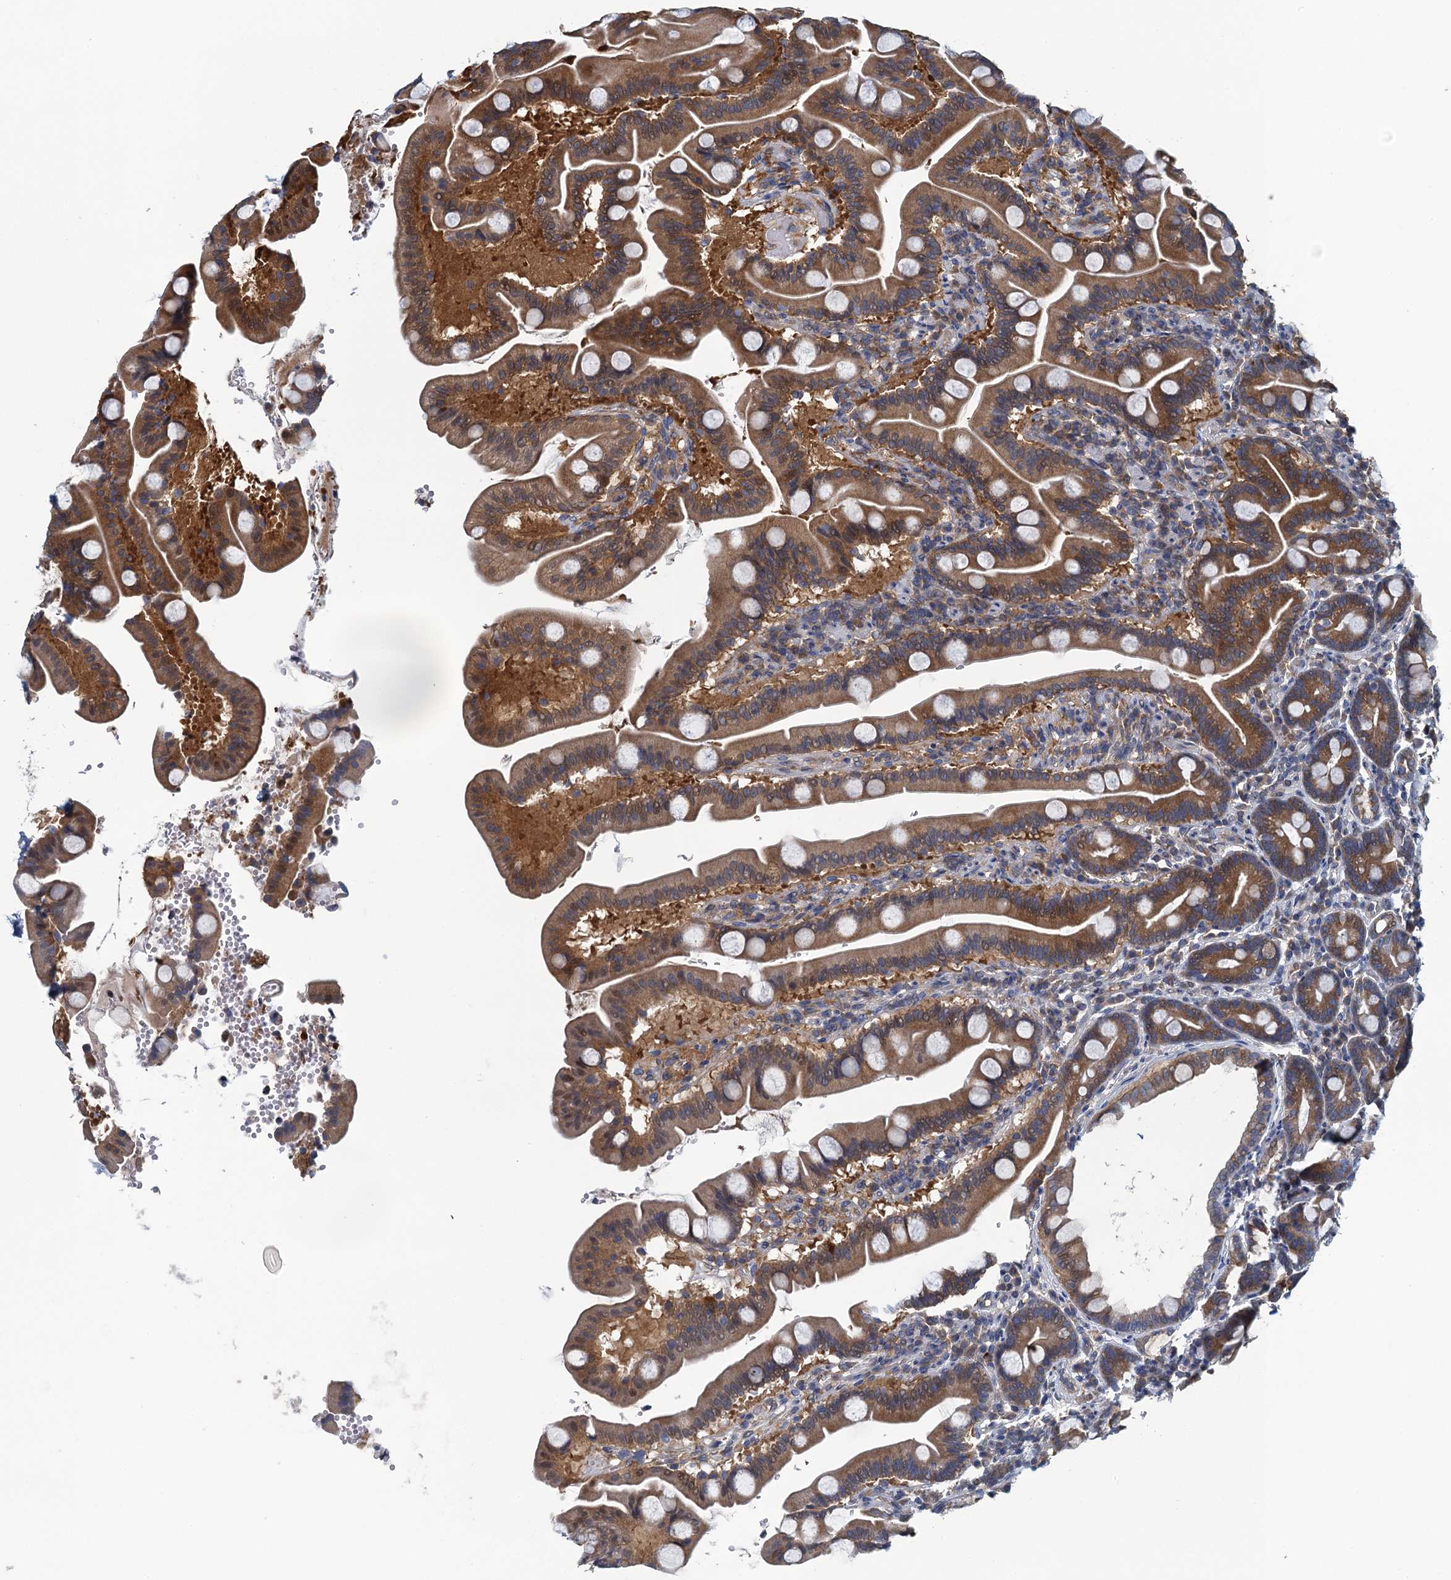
{"staining": {"intensity": "moderate", "quantity": ">75%", "location": "cytoplasmic/membranous"}, "tissue": "duodenum", "cell_type": "Glandular cells", "image_type": "normal", "snomed": [{"axis": "morphology", "description": "Normal tissue, NOS"}, {"axis": "topography", "description": "Duodenum"}], "caption": "A medium amount of moderate cytoplasmic/membranous positivity is appreciated in approximately >75% of glandular cells in unremarkable duodenum. Nuclei are stained in blue.", "gene": "NCKAP1L", "patient": {"sex": "male", "age": 54}}